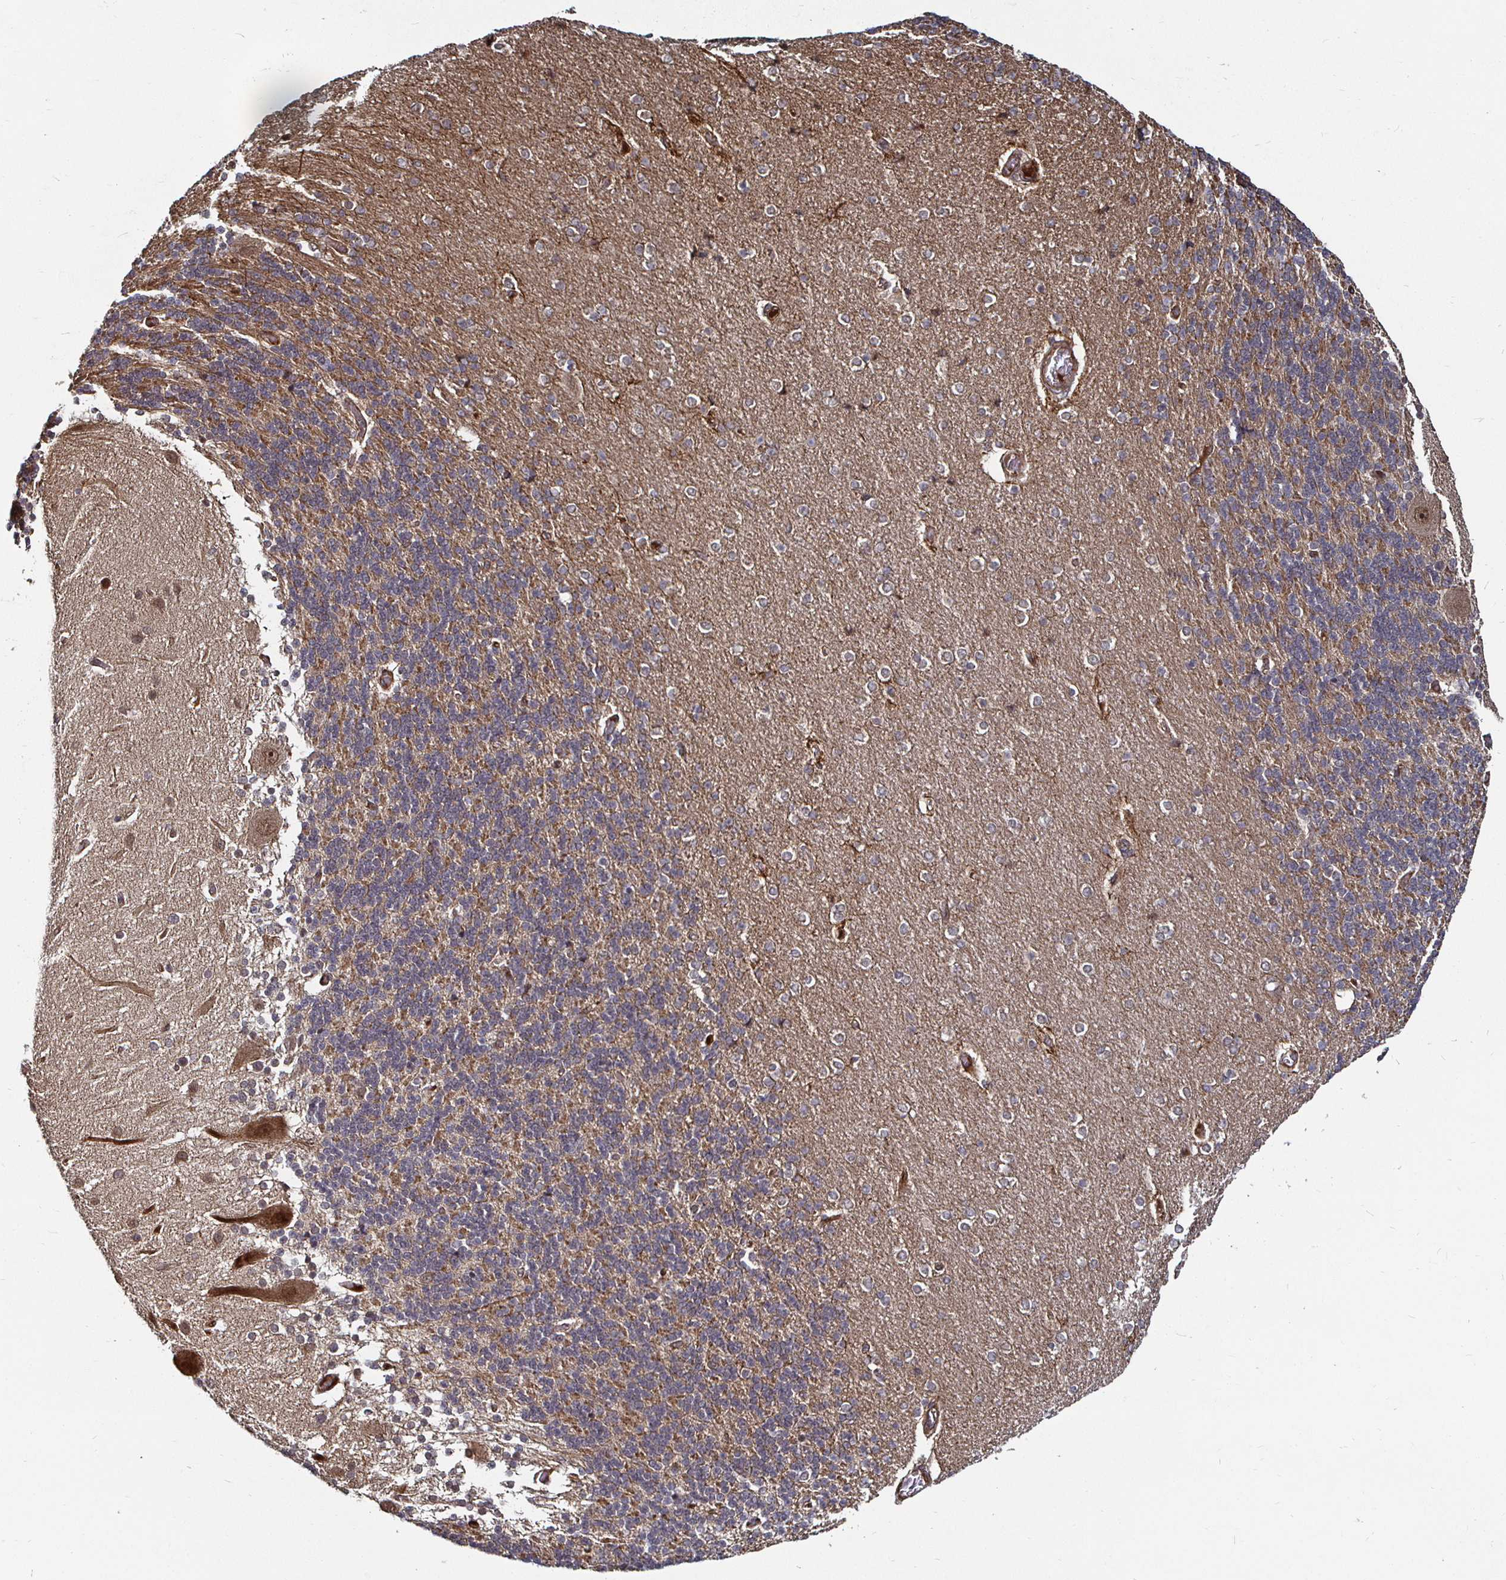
{"staining": {"intensity": "moderate", "quantity": "25%-75%", "location": "cytoplasmic/membranous"}, "tissue": "cerebellum", "cell_type": "Cells in granular layer", "image_type": "normal", "snomed": [{"axis": "morphology", "description": "Normal tissue, NOS"}, {"axis": "topography", "description": "Cerebellum"}], "caption": "This micrograph displays normal cerebellum stained with immunohistochemistry to label a protein in brown. The cytoplasmic/membranous of cells in granular layer show moderate positivity for the protein. Nuclei are counter-stained blue.", "gene": "TBKBP1", "patient": {"sex": "female", "age": 54}}